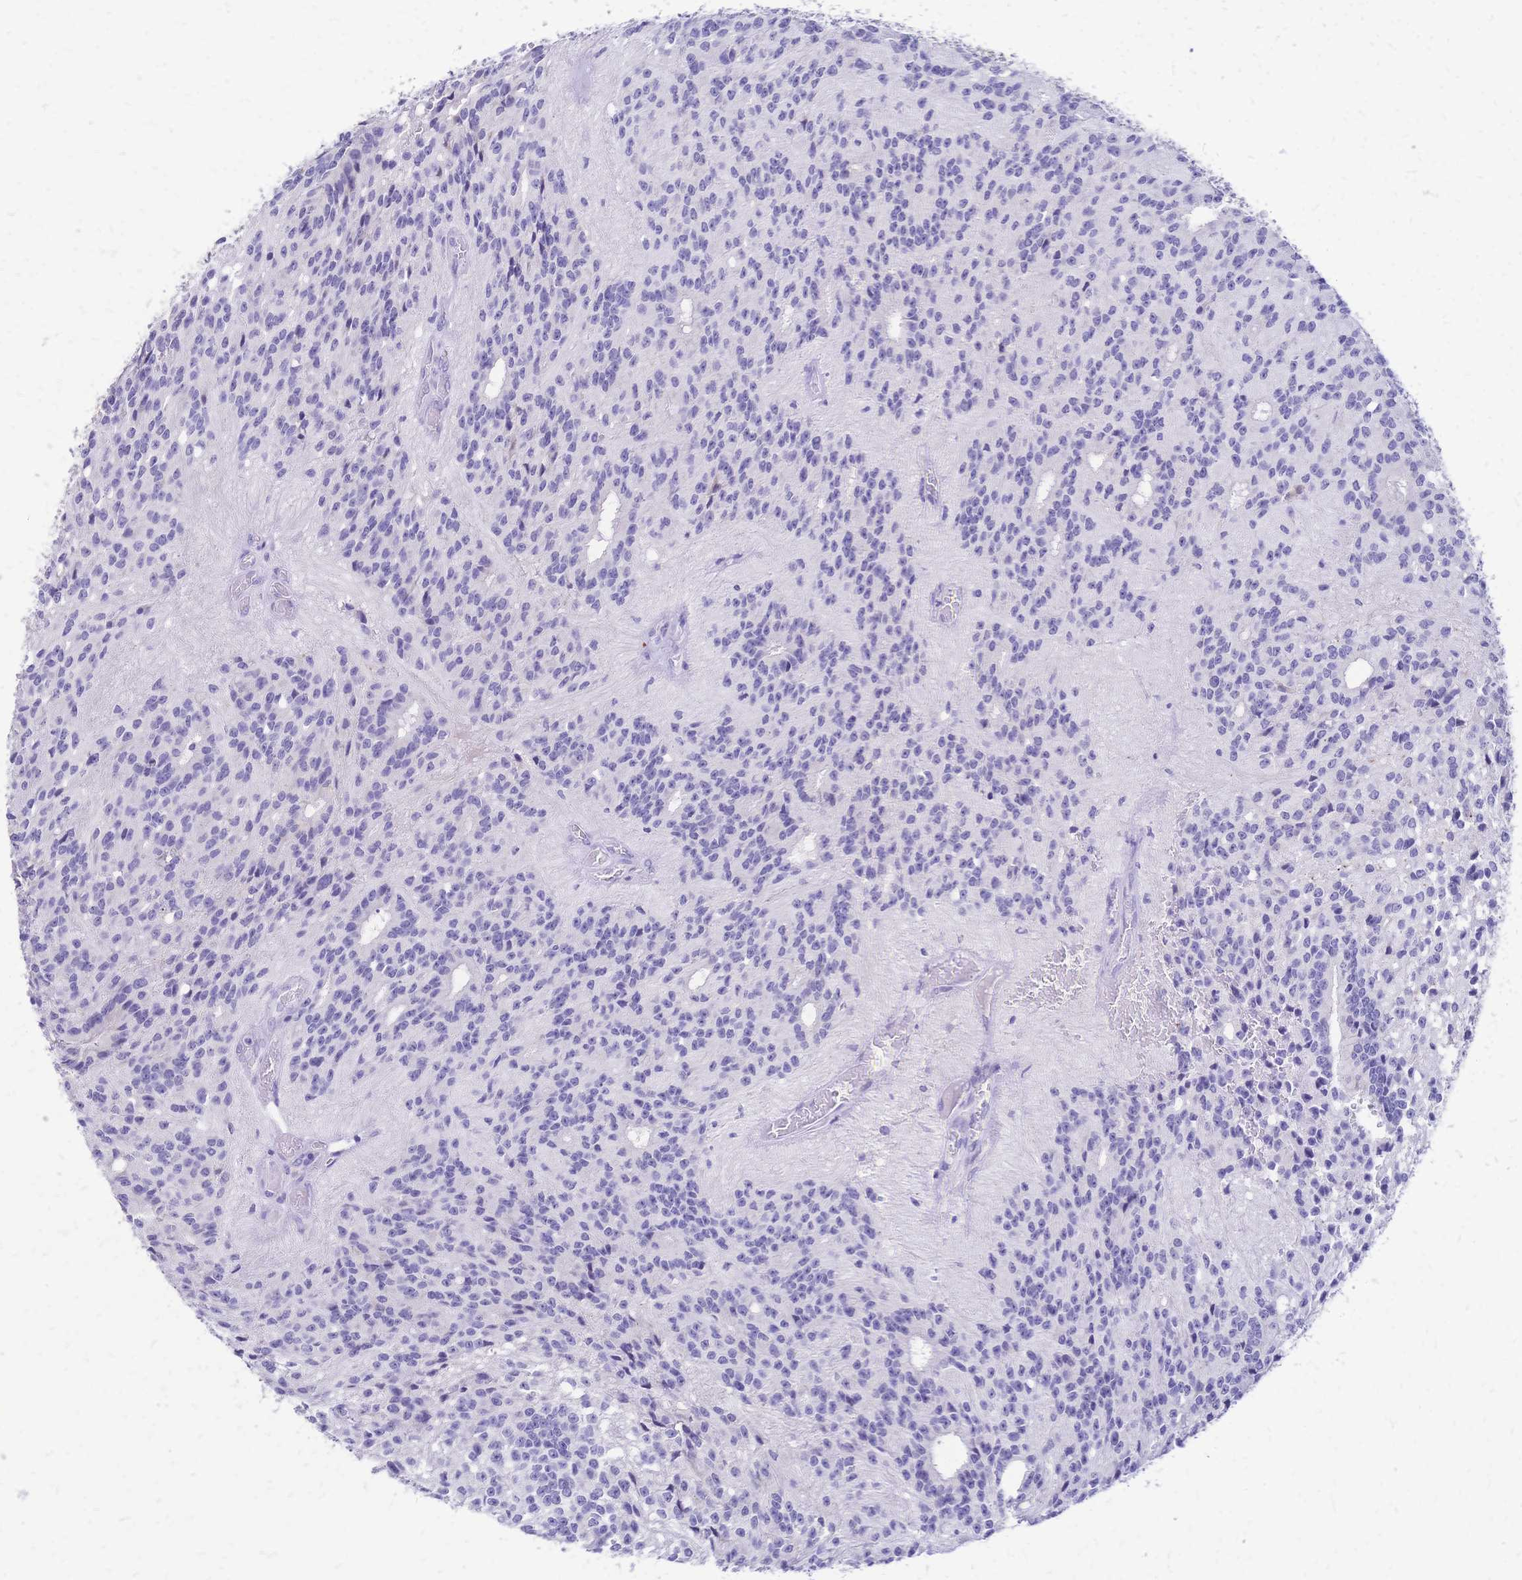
{"staining": {"intensity": "negative", "quantity": "none", "location": "none"}, "tissue": "glioma", "cell_type": "Tumor cells", "image_type": "cancer", "snomed": [{"axis": "morphology", "description": "Glioma, malignant, Low grade"}, {"axis": "topography", "description": "Brain"}], "caption": "A high-resolution histopathology image shows immunohistochemistry (IHC) staining of glioma, which demonstrates no significant positivity in tumor cells. Brightfield microscopy of immunohistochemistry stained with DAB (3,3'-diaminobenzidine) (brown) and hematoxylin (blue), captured at high magnification.", "gene": "GRB7", "patient": {"sex": "male", "age": 31}}